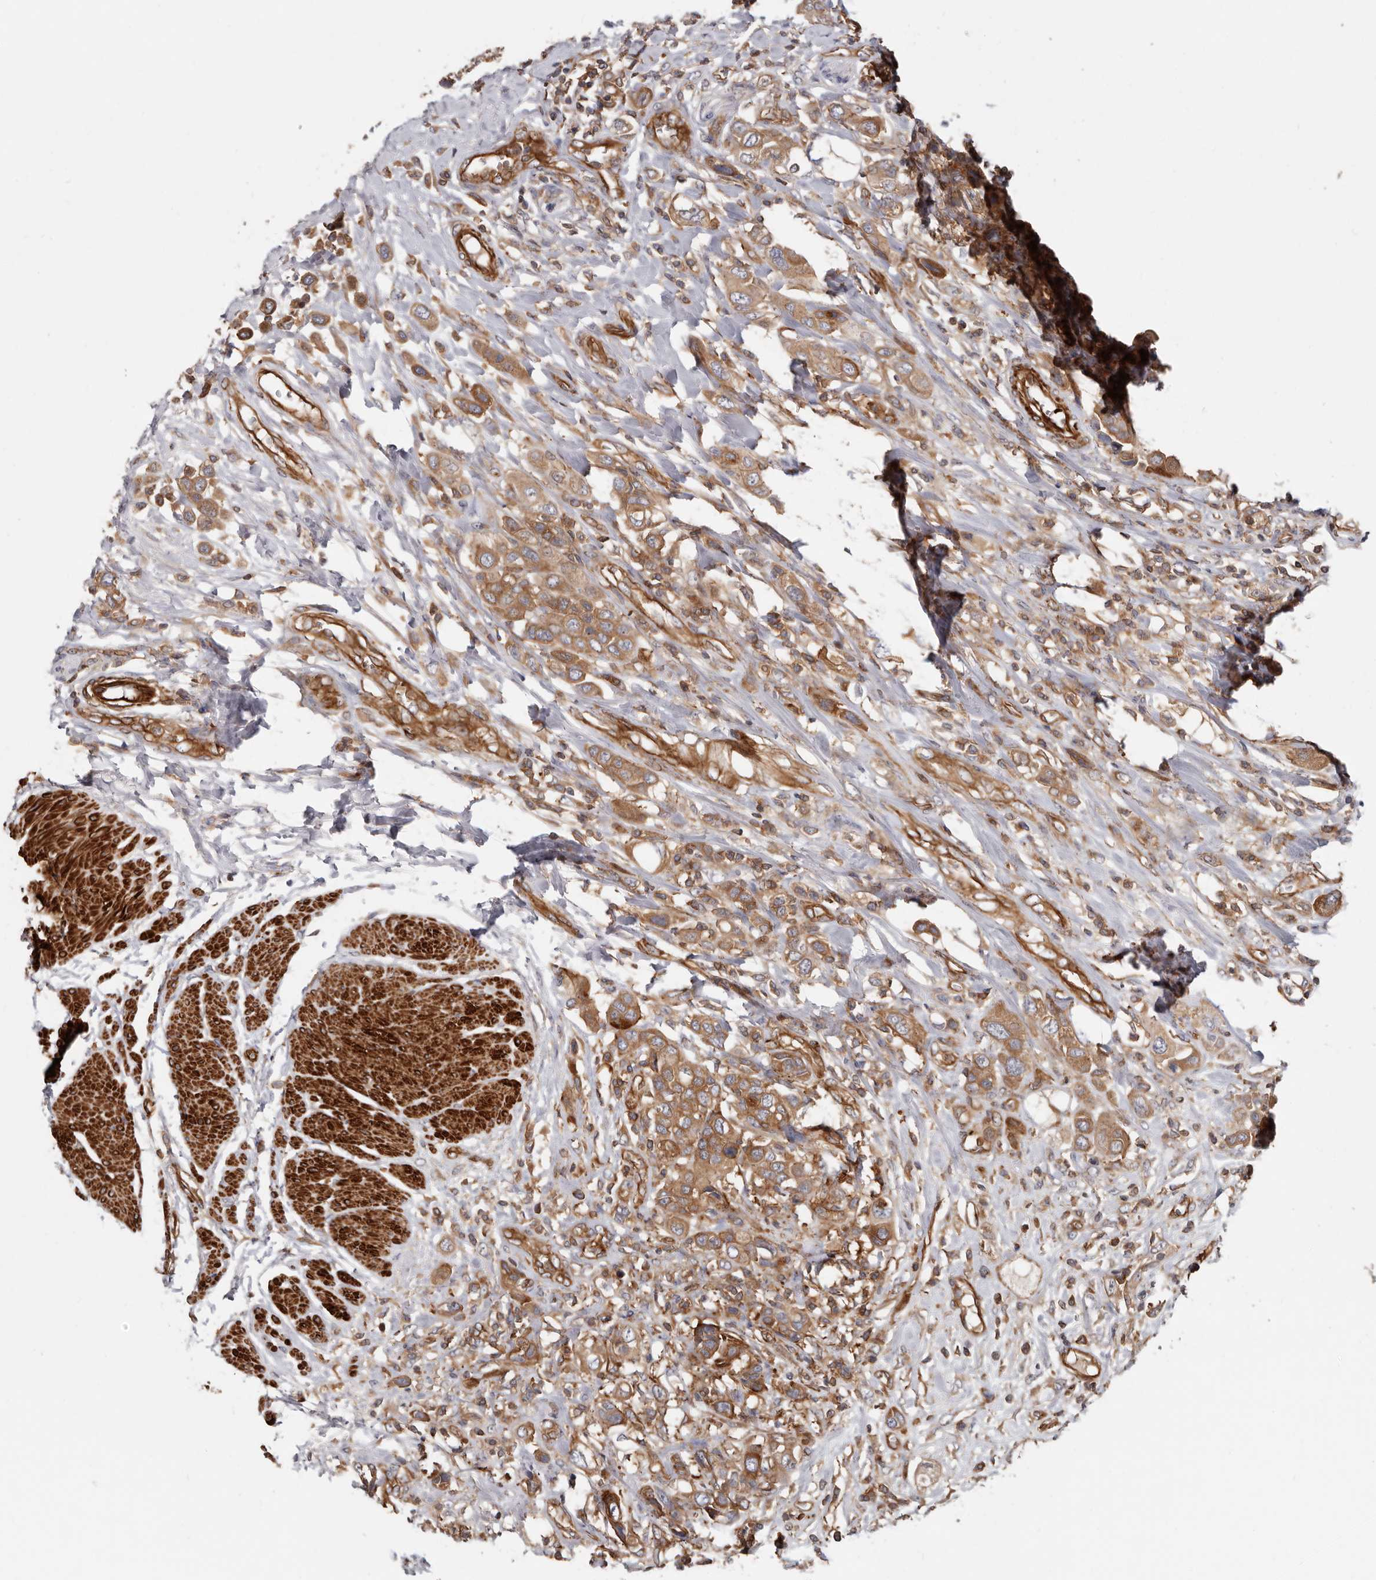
{"staining": {"intensity": "moderate", "quantity": ">75%", "location": "cytoplasmic/membranous"}, "tissue": "urothelial cancer", "cell_type": "Tumor cells", "image_type": "cancer", "snomed": [{"axis": "morphology", "description": "Urothelial carcinoma, High grade"}, {"axis": "topography", "description": "Urinary bladder"}], "caption": "DAB (3,3'-diaminobenzidine) immunohistochemical staining of human high-grade urothelial carcinoma reveals moderate cytoplasmic/membranous protein positivity in approximately >75% of tumor cells. (DAB IHC with brightfield microscopy, high magnification).", "gene": "TMC7", "patient": {"sex": "male", "age": 50}}